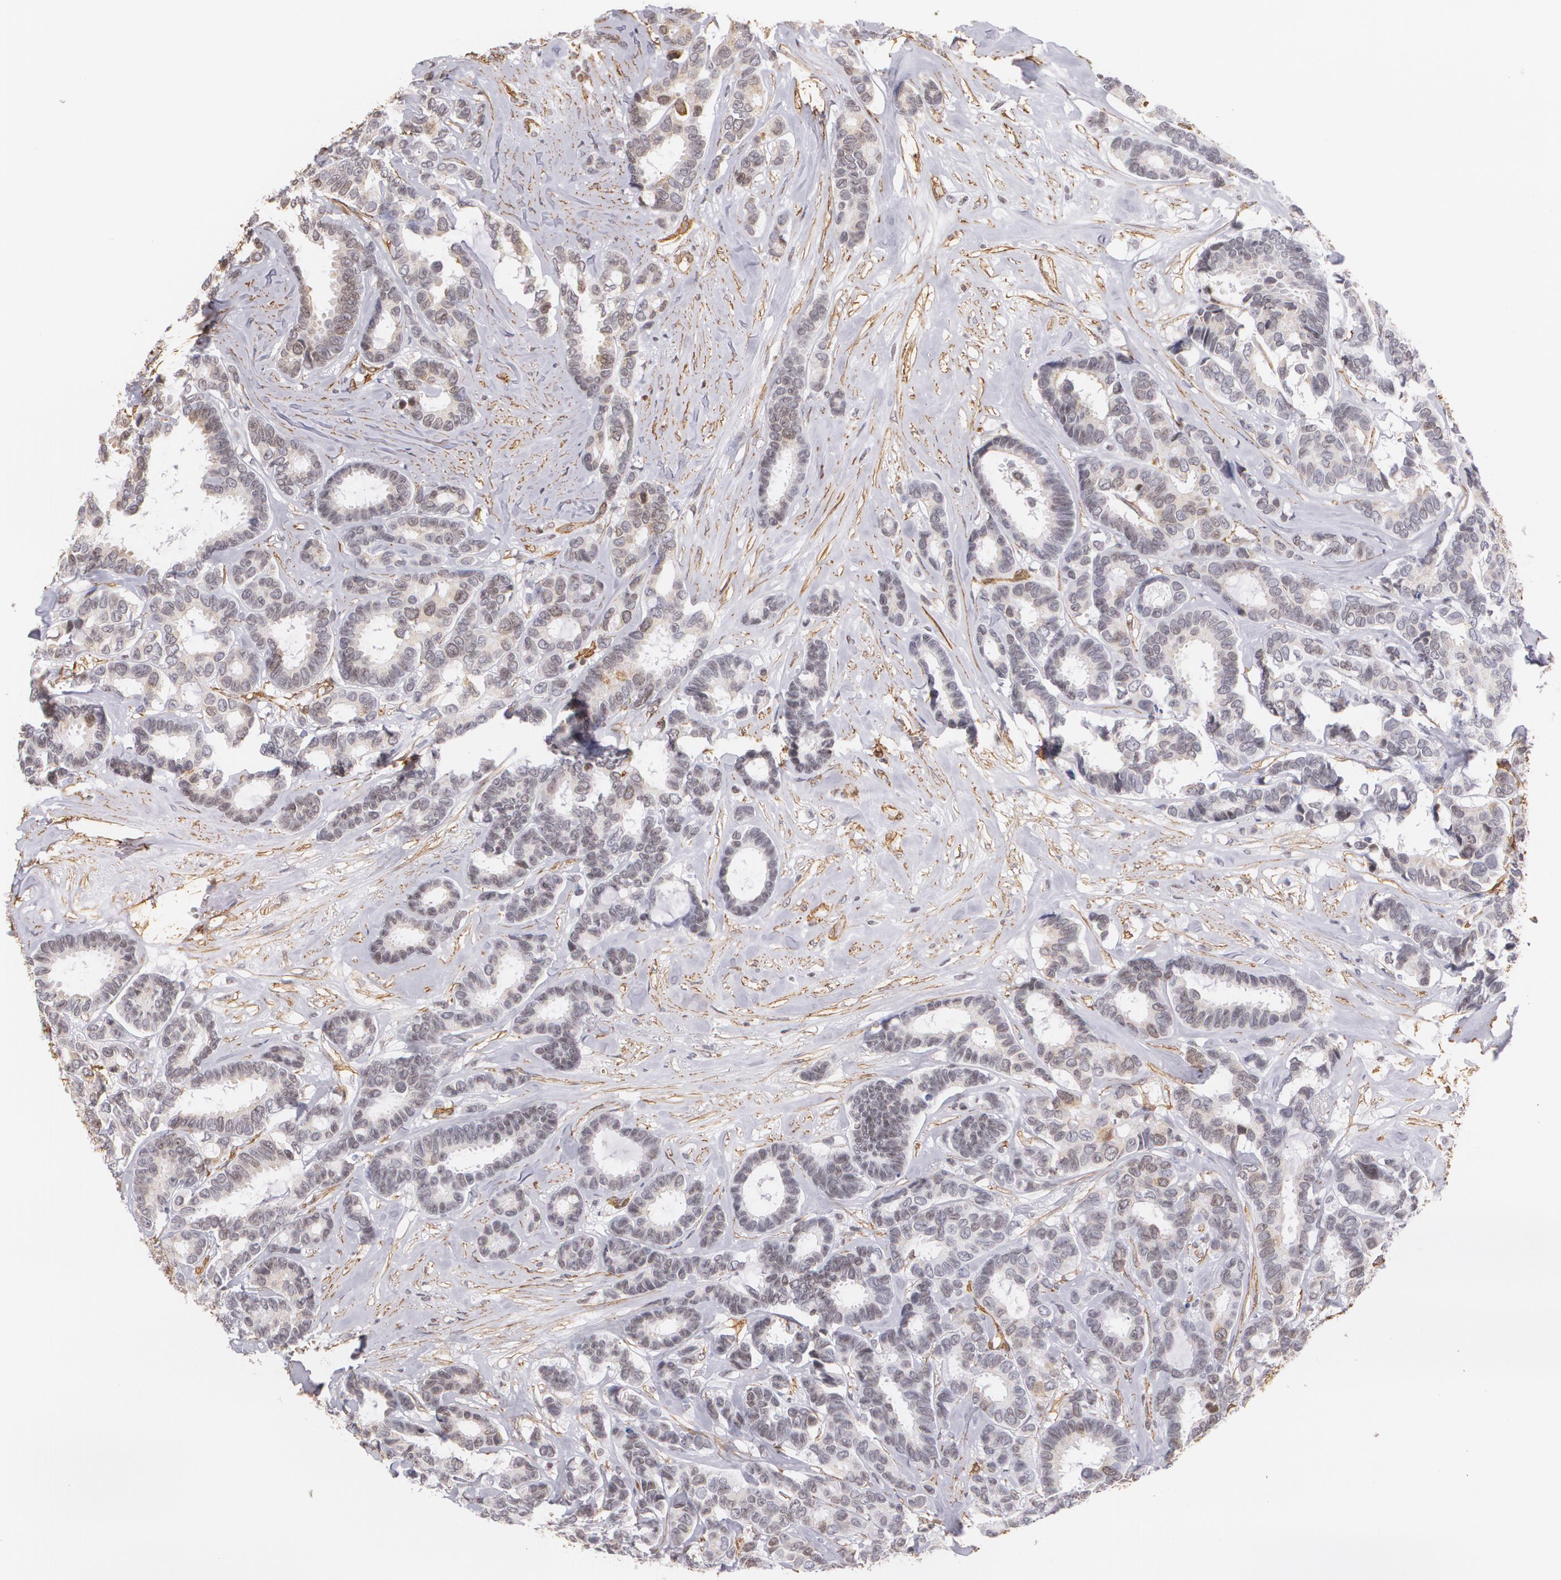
{"staining": {"intensity": "weak", "quantity": "<25%", "location": "cytoplasmic/membranous"}, "tissue": "breast cancer", "cell_type": "Tumor cells", "image_type": "cancer", "snomed": [{"axis": "morphology", "description": "Duct carcinoma"}, {"axis": "topography", "description": "Breast"}], "caption": "Immunohistochemistry (IHC) micrograph of breast cancer (invasive ductal carcinoma) stained for a protein (brown), which demonstrates no staining in tumor cells.", "gene": "VAMP1", "patient": {"sex": "female", "age": 87}}